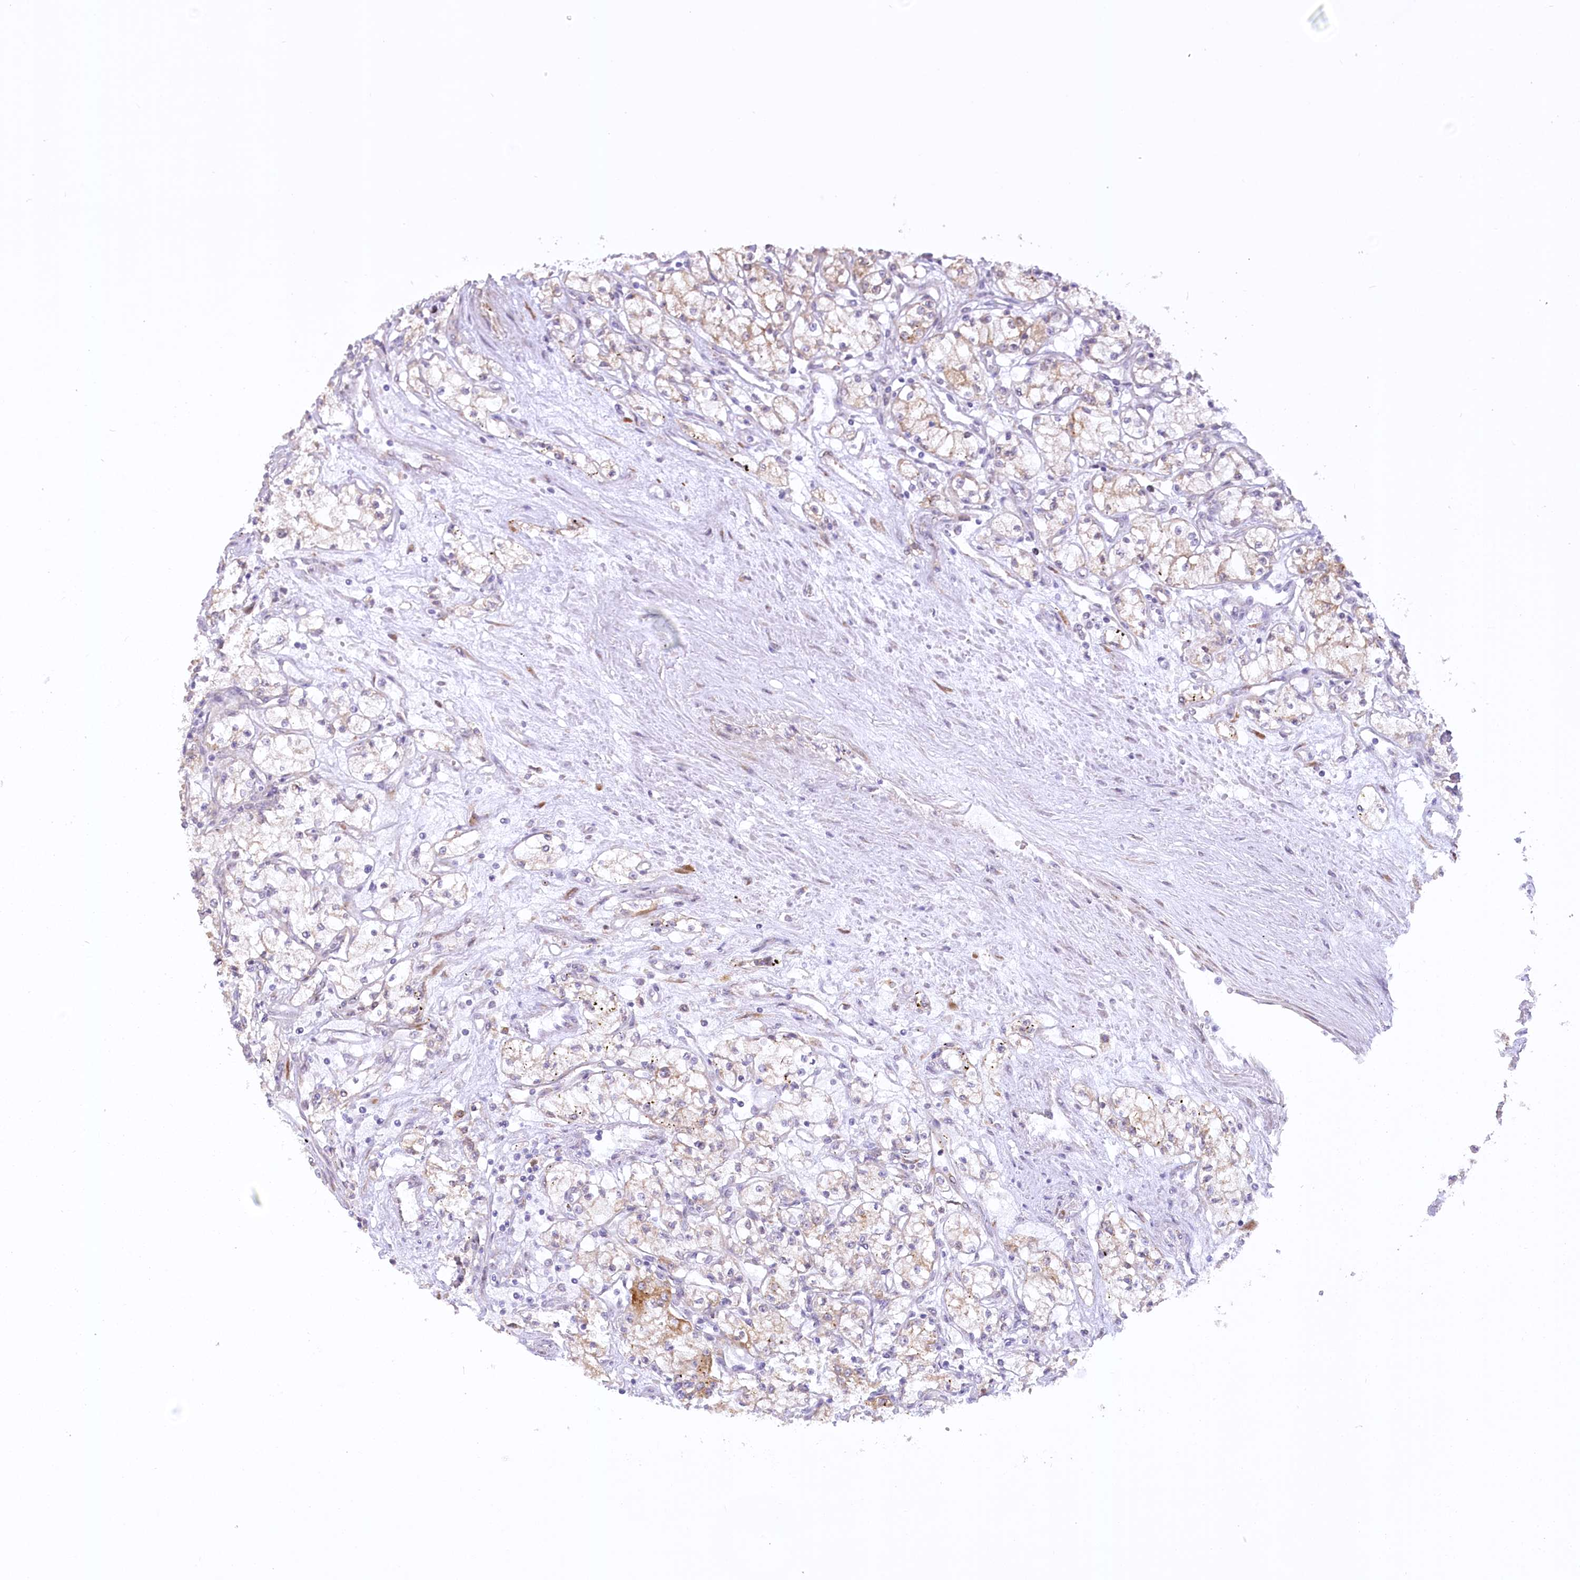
{"staining": {"intensity": "moderate", "quantity": "<25%", "location": "cytoplasmic/membranous"}, "tissue": "renal cancer", "cell_type": "Tumor cells", "image_type": "cancer", "snomed": [{"axis": "morphology", "description": "Adenocarcinoma, NOS"}, {"axis": "topography", "description": "Kidney"}], "caption": "An immunohistochemistry micrograph of neoplastic tissue is shown. Protein staining in brown highlights moderate cytoplasmic/membranous positivity in renal cancer (adenocarcinoma) within tumor cells.", "gene": "NCKAP5", "patient": {"sex": "male", "age": 59}}